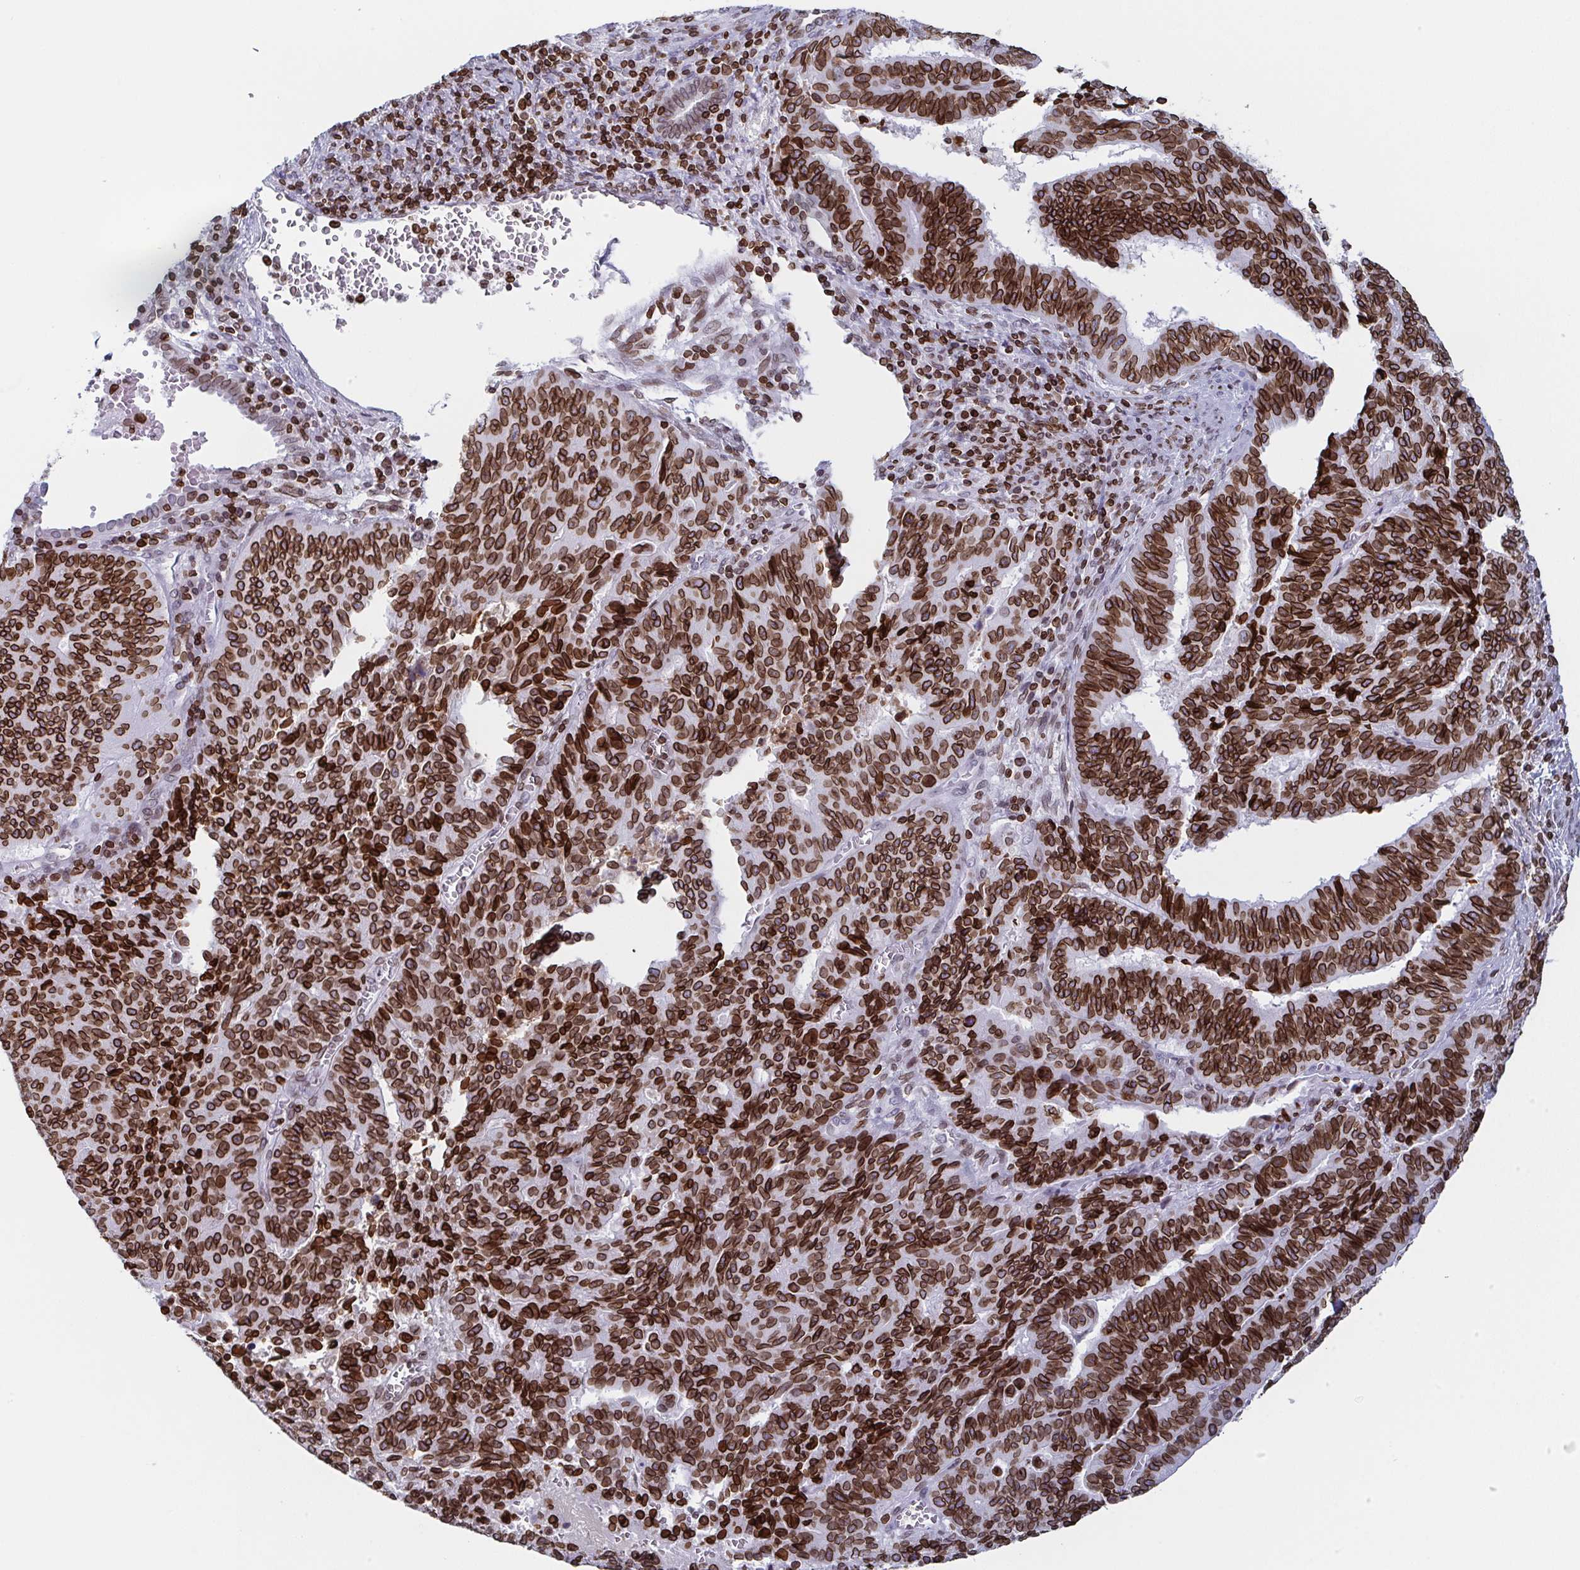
{"staining": {"intensity": "strong", "quantity": ">75%", "location": "cytoplasmic/membranous,nuclear"}, "tissue": "endometrial cancer", "cell_type": "Tumor cells", "image_type": "cancer", "snomed": [{"axis": "morphology", "description": "Adenocarcinoma, NOS"}, {"axis": "topography", "description": "Endometrium"}], "caption": "Human endometrial cancer stained with a brown dye shows strong cytoplasmic/membranous and nuclear positive positivity in approximately >75% of tumor cells.", "gene": "BTBD7", "patient": {"sex": "female", "age": 65}}